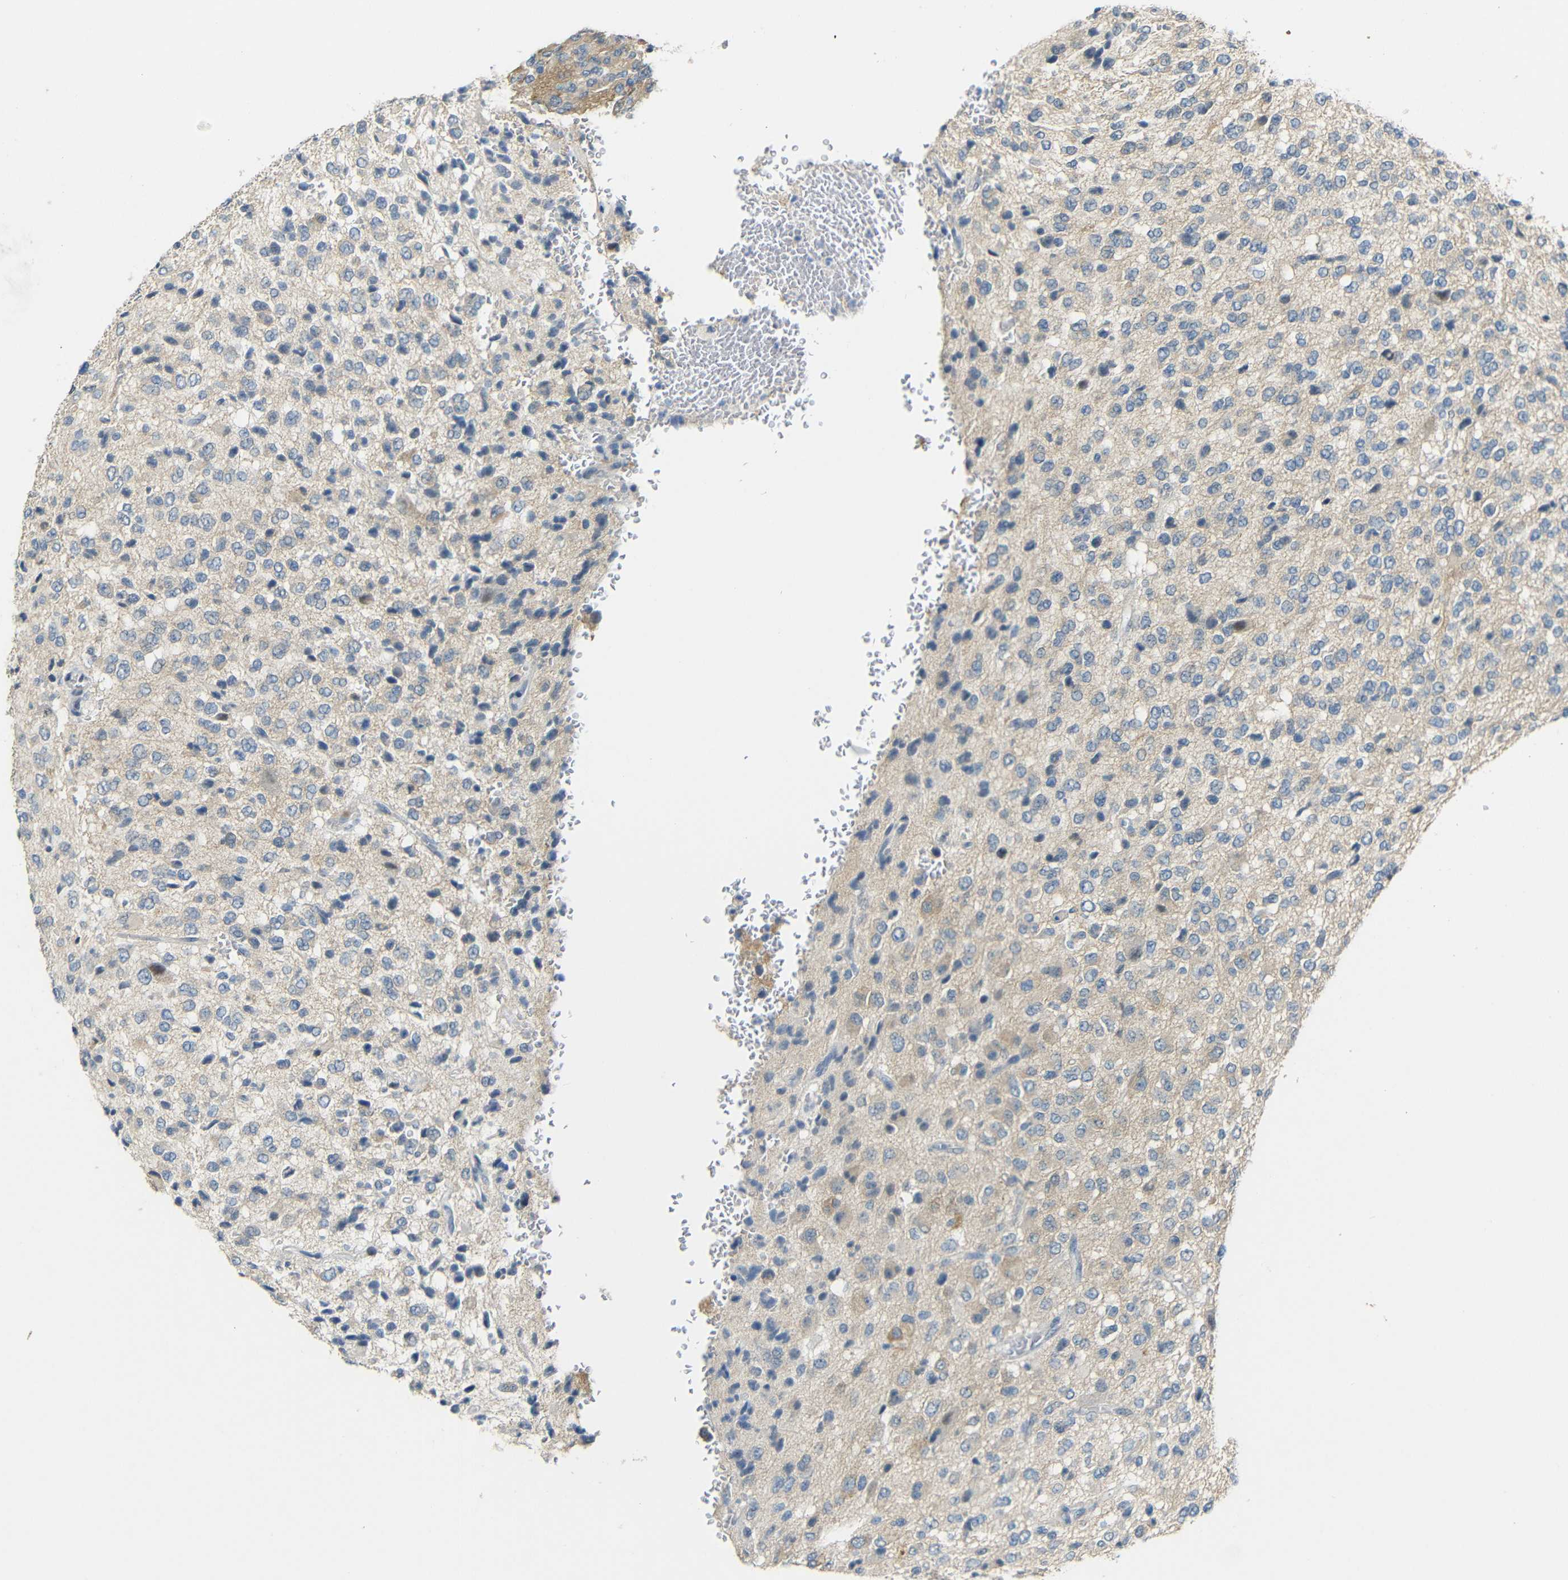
{"staining": {"intensity": "weak", "quantity": "25%-75%", "location": "cytoplasmic/membranous"}, "tissue": "glioma", "cell_type": "Tumor cells", "image_type": "cancer", "snomed": [{"axis": "morphology", "description": "Glioma, malignant, High grade"}, {"axis": "topography", "description": "pancreas cauda"}], "caption": "The image demonstrates immunohistochemical staining of glioma. There is weak cytoplasmic/membranous expression is present in about 25%-75% of tumor cells.", "gene": "GPR158", "patient": {"sex": "male", "age": 60}}